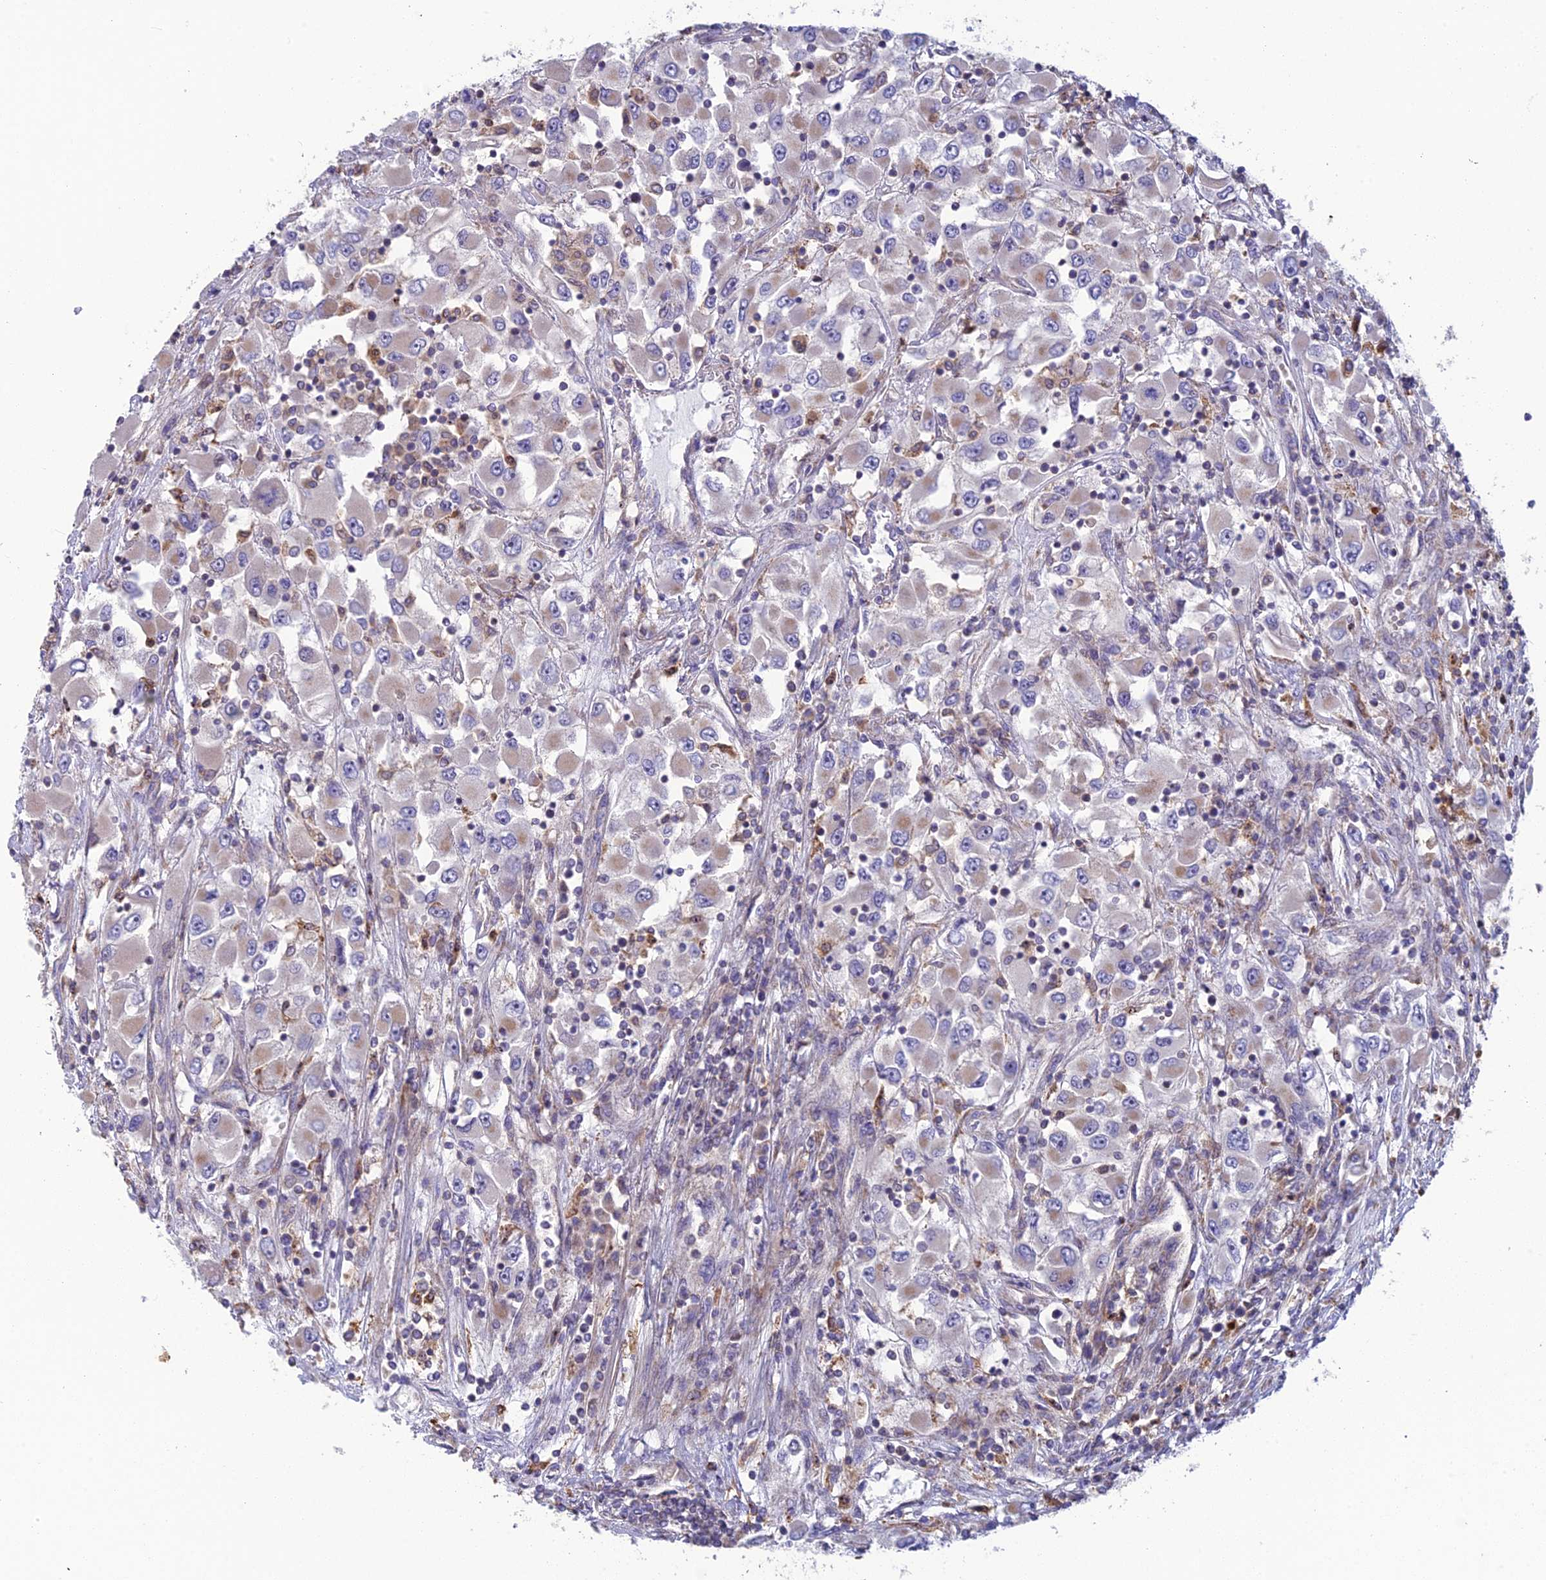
{"staining": {"intensity": "negative", "quantity": "none", "location": "none"}, "tissue": "renal cancer", "cell_type": "Tumor cells", "image_type": "cancer", "snomed": [{"axis": "morphology", "description": "Adenocarcinoma, NOS"}, {"axis": "topography", "description": "Kidney"}], "caption": "Immunohistochemistry of human adenocarcinoma (renal) demonstrates no expression in tumor cells.", "gene": "BLTP2", "patient": {"sex": "female", "age": 52}}